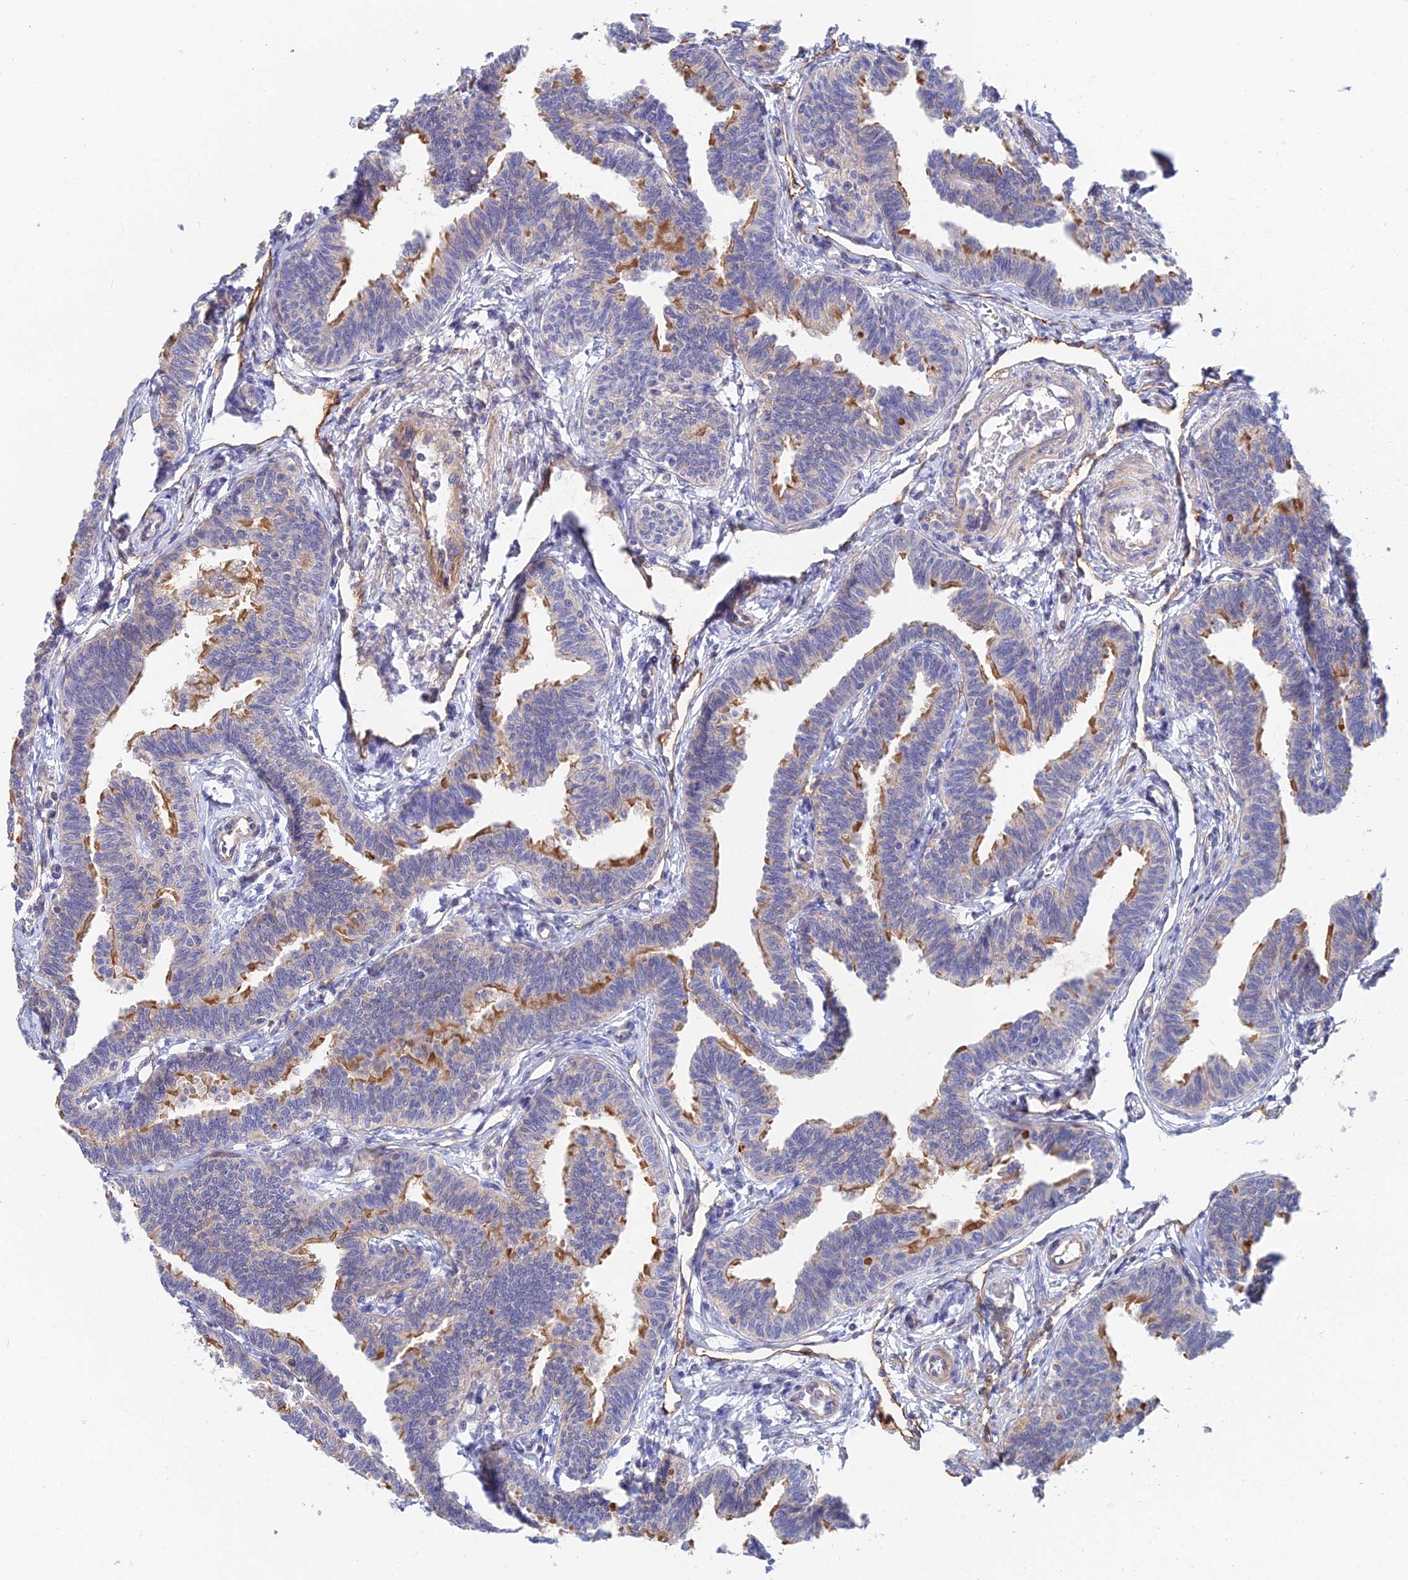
{"staining": {"intensity": "moderate", "quantity": "25%-75%", "location": "cytoplasmic/membranous"}, "tissue": "fallopian tube", "cell_type": "Glandular cells", "image_type": "normal", "snomed": [{"axis": "morphology", "description": "Normal tissue, NOS"}, {"axis": "topography", "description": "Fallopian tube"}, {"axis": "topography", "description": "Ovary"}], "caption": "Glandular cells reveal moderate cytoplasmic/membranous expression in approximately 25%-75% of cells in unremarkable fallopian tube.", "gene": "TRIM43B", "patient": {"sex": "female", "age": 23}}